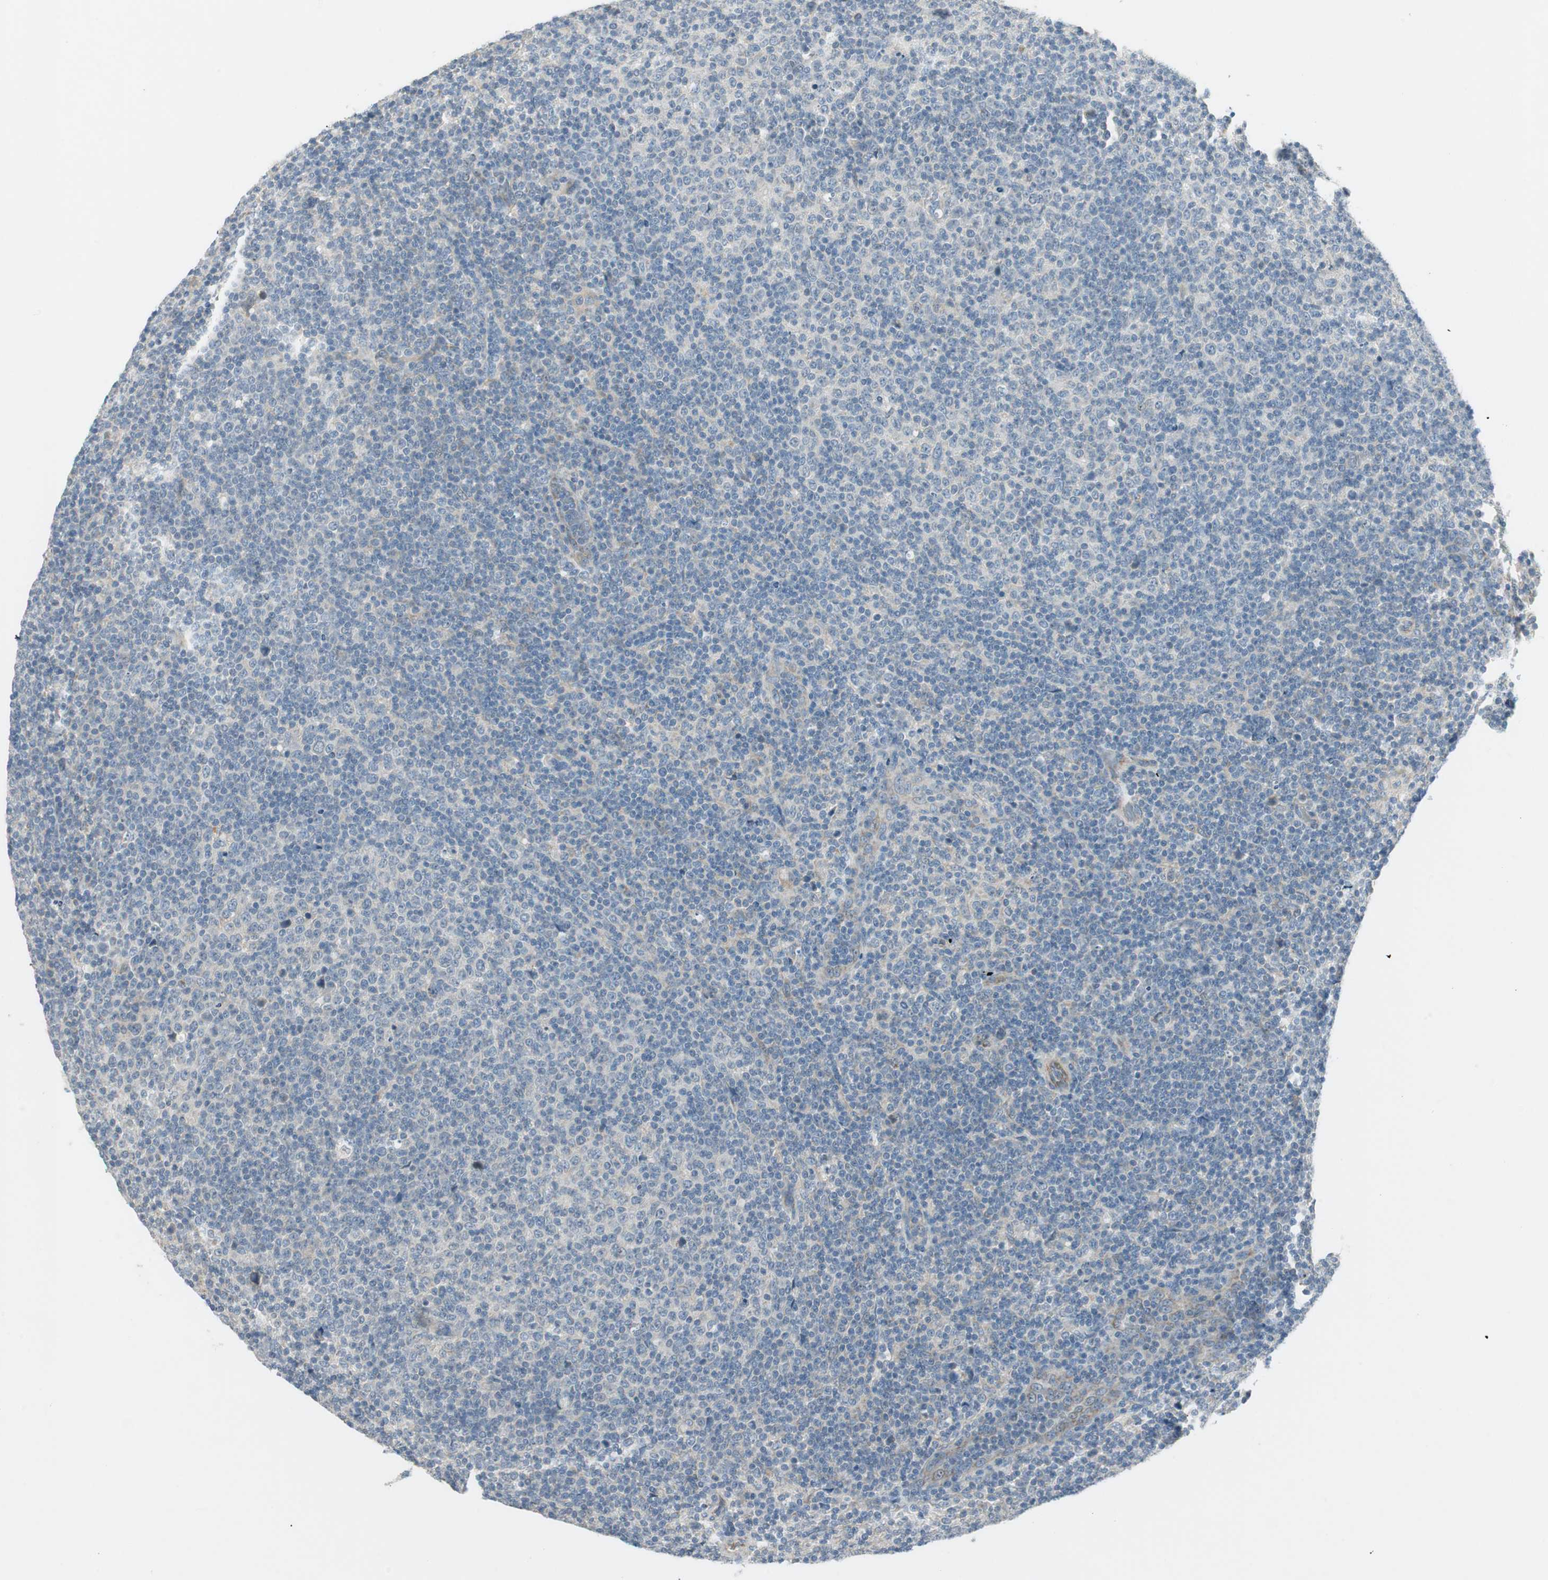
{"staining": {"intensity": "weak", "quantity": "<25%", "location": "cytoplasmic/membranous"}, "tissue": "lymphoma", "cell_type": "Tumor cells", "image_type": "cancer", "snomed": [{"axis": "morphology", "description": "Malignant lymphoma, non-Hodgkin's type, Low grade"}, {"axis": "topography", "description": "Lymph node"}], "caption": "This is an immunohistochemistry micrograph of lymphoma. There is no positivity in tumor cells.", "gene": "STON1-GTF2A1L", "patient": {"sex": "male", "age": 70}}